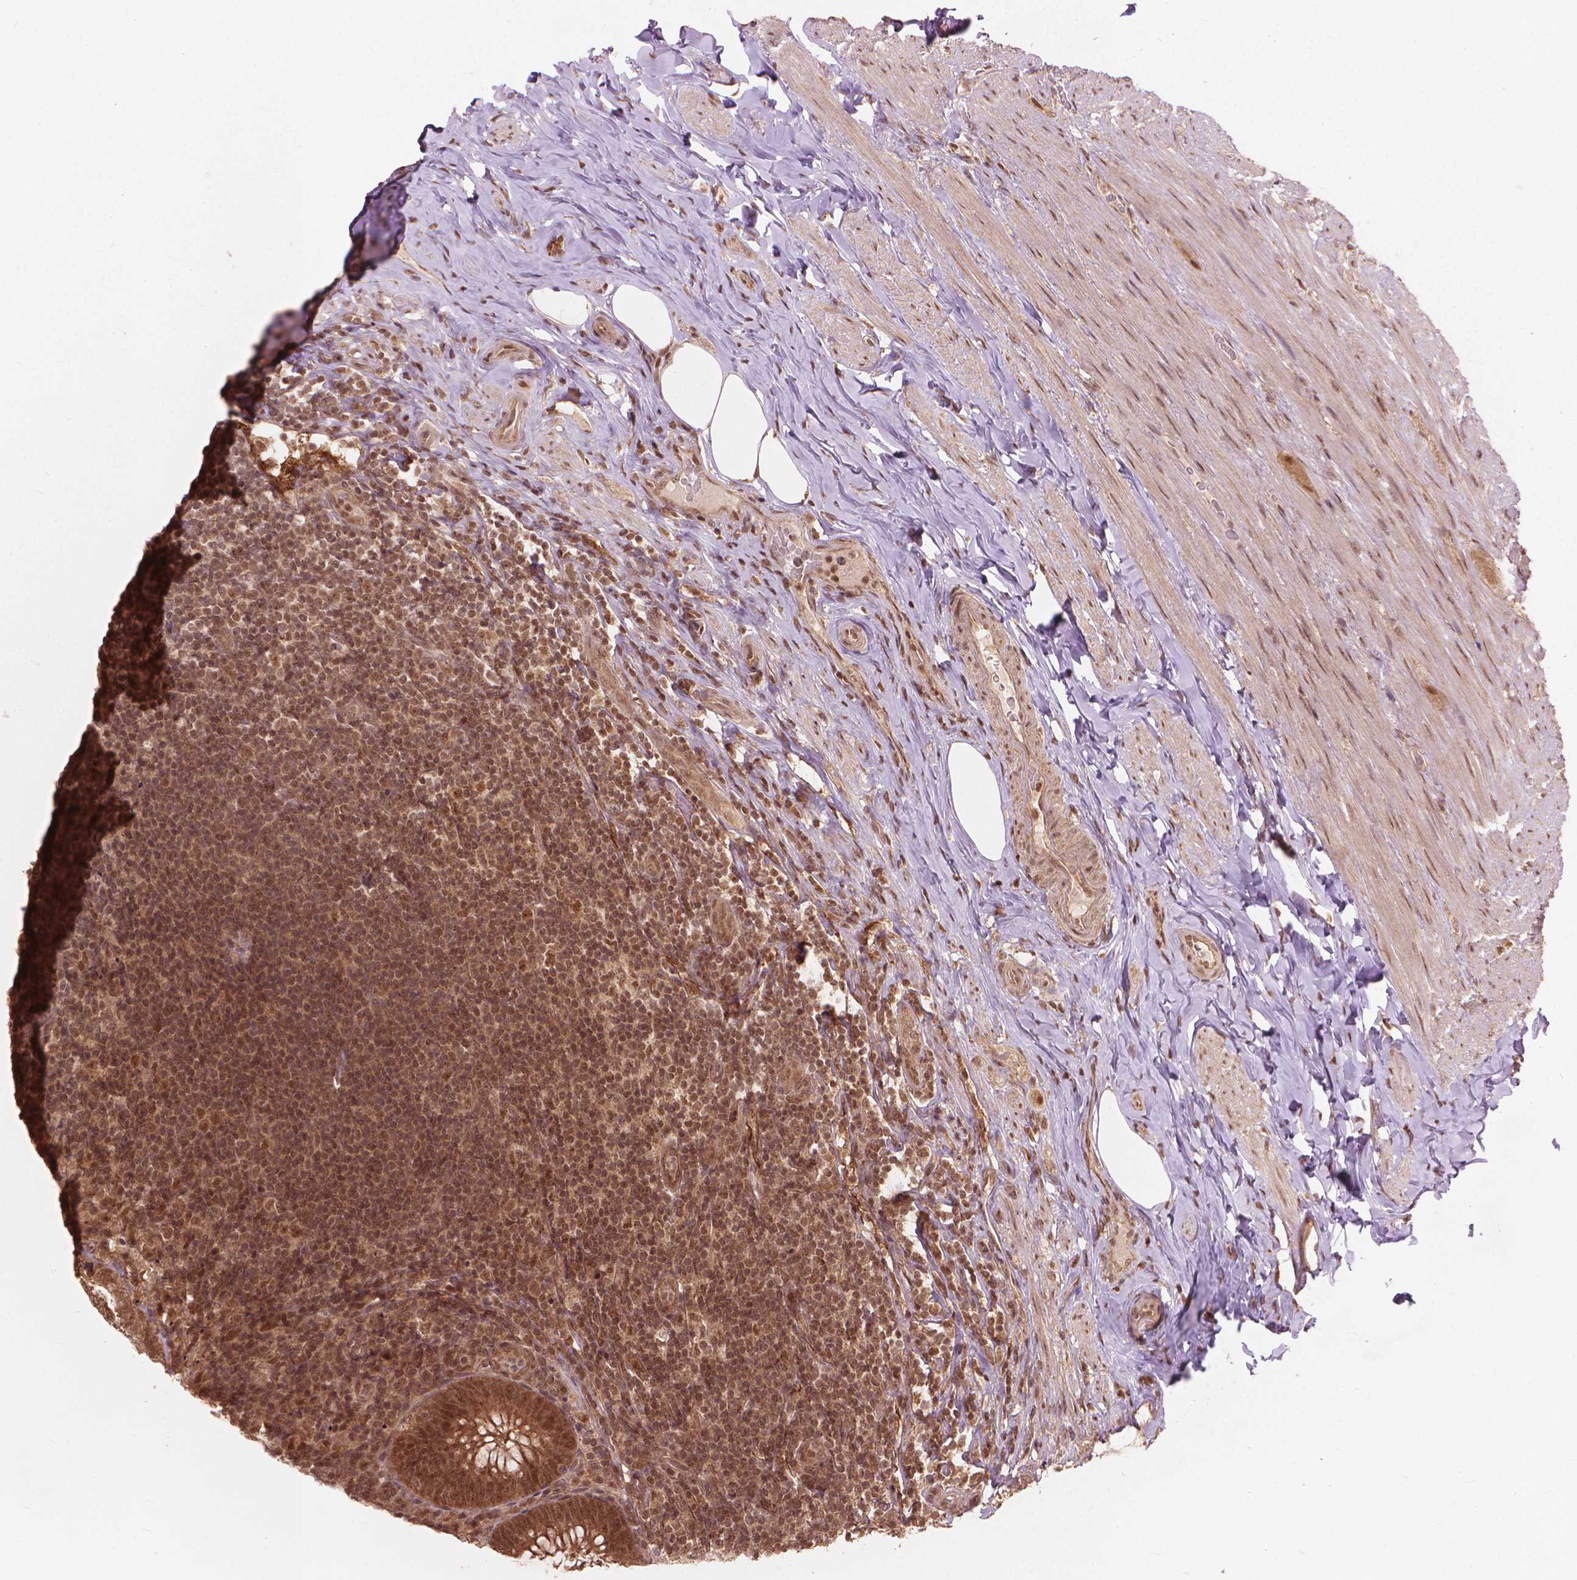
{"staining": {"intensity": "moderate", "quantity": "25%-75%", "location": "cytoplasmic/membranous,nuclear"}, "tissue": "appendix", "cell_type": "Glandular cells", "image_type": "normal", "snomed": [{"axis": "morphology", "description": "Normal tissue, NOS"}, {"axis": "topography", "description": "Appendix"}], "caption": "Immunohistochemical staining of benign appendix shows moderate cytoplasmic/membranous,nuclear protein staining in approximately 25%-75% of glandular cells.", "gene": "SSU72", "patient": {"sex": "male", "age": 47}}